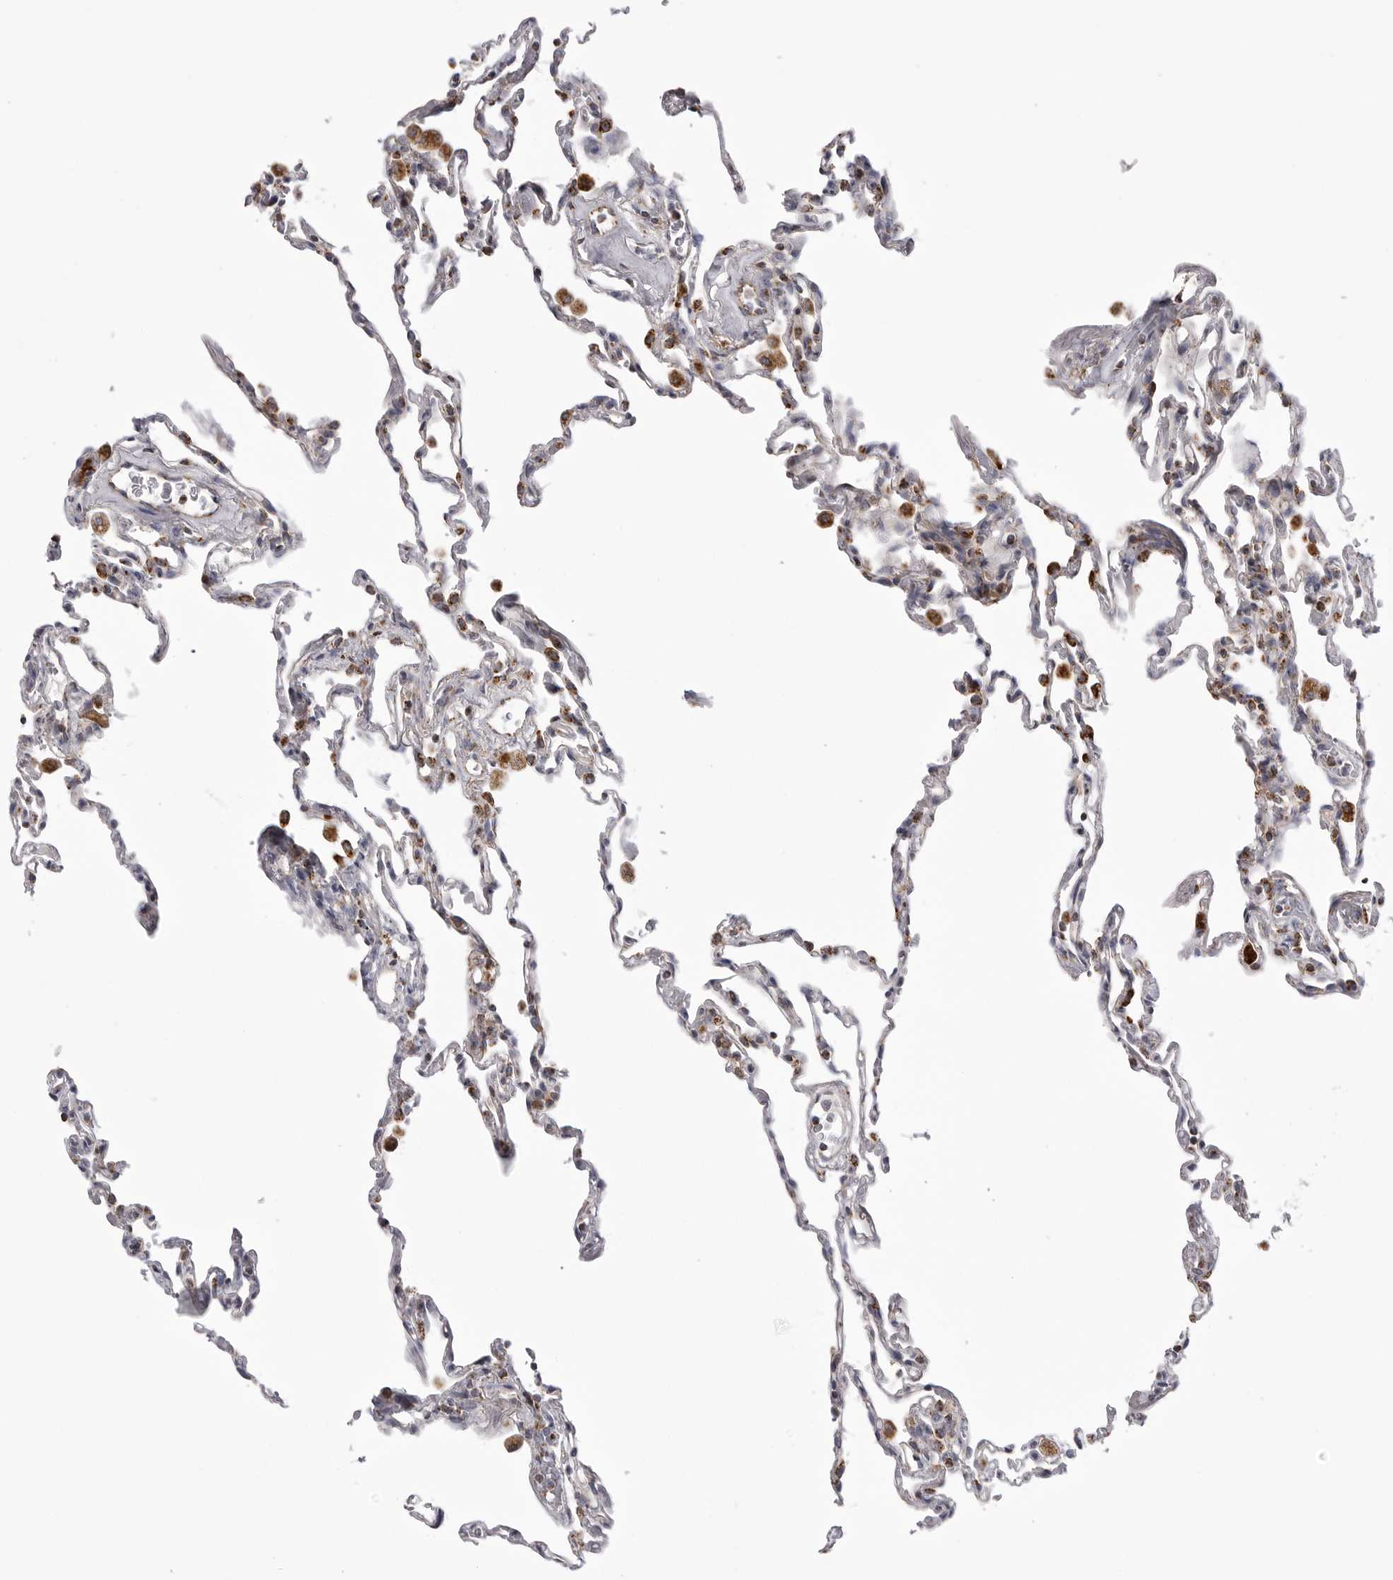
{"staining": {"intensity": "strong", "quantity": "<25%", "location": "cytoplasmic/membranous"}, "tissue": "lung", "cell_type": "Alveolar cells", "image_type": "normal", "snomed": [{"axis": "morphology", "description": "Normal tissue, NOS"}, {"axis": "topography", "description": "Lung"}], "caption": "IHC photomicrograph of normal lung: lung stained using immunohistochemistry demonstrates medium levels of strong protein expression localized specifically in the cytoplasmic/membranous of alveolar cells, appearing as a cytoplasmic/membranous brown color.", "gene": "TUFM", "patient": {"sex": "male", "age": 59}}